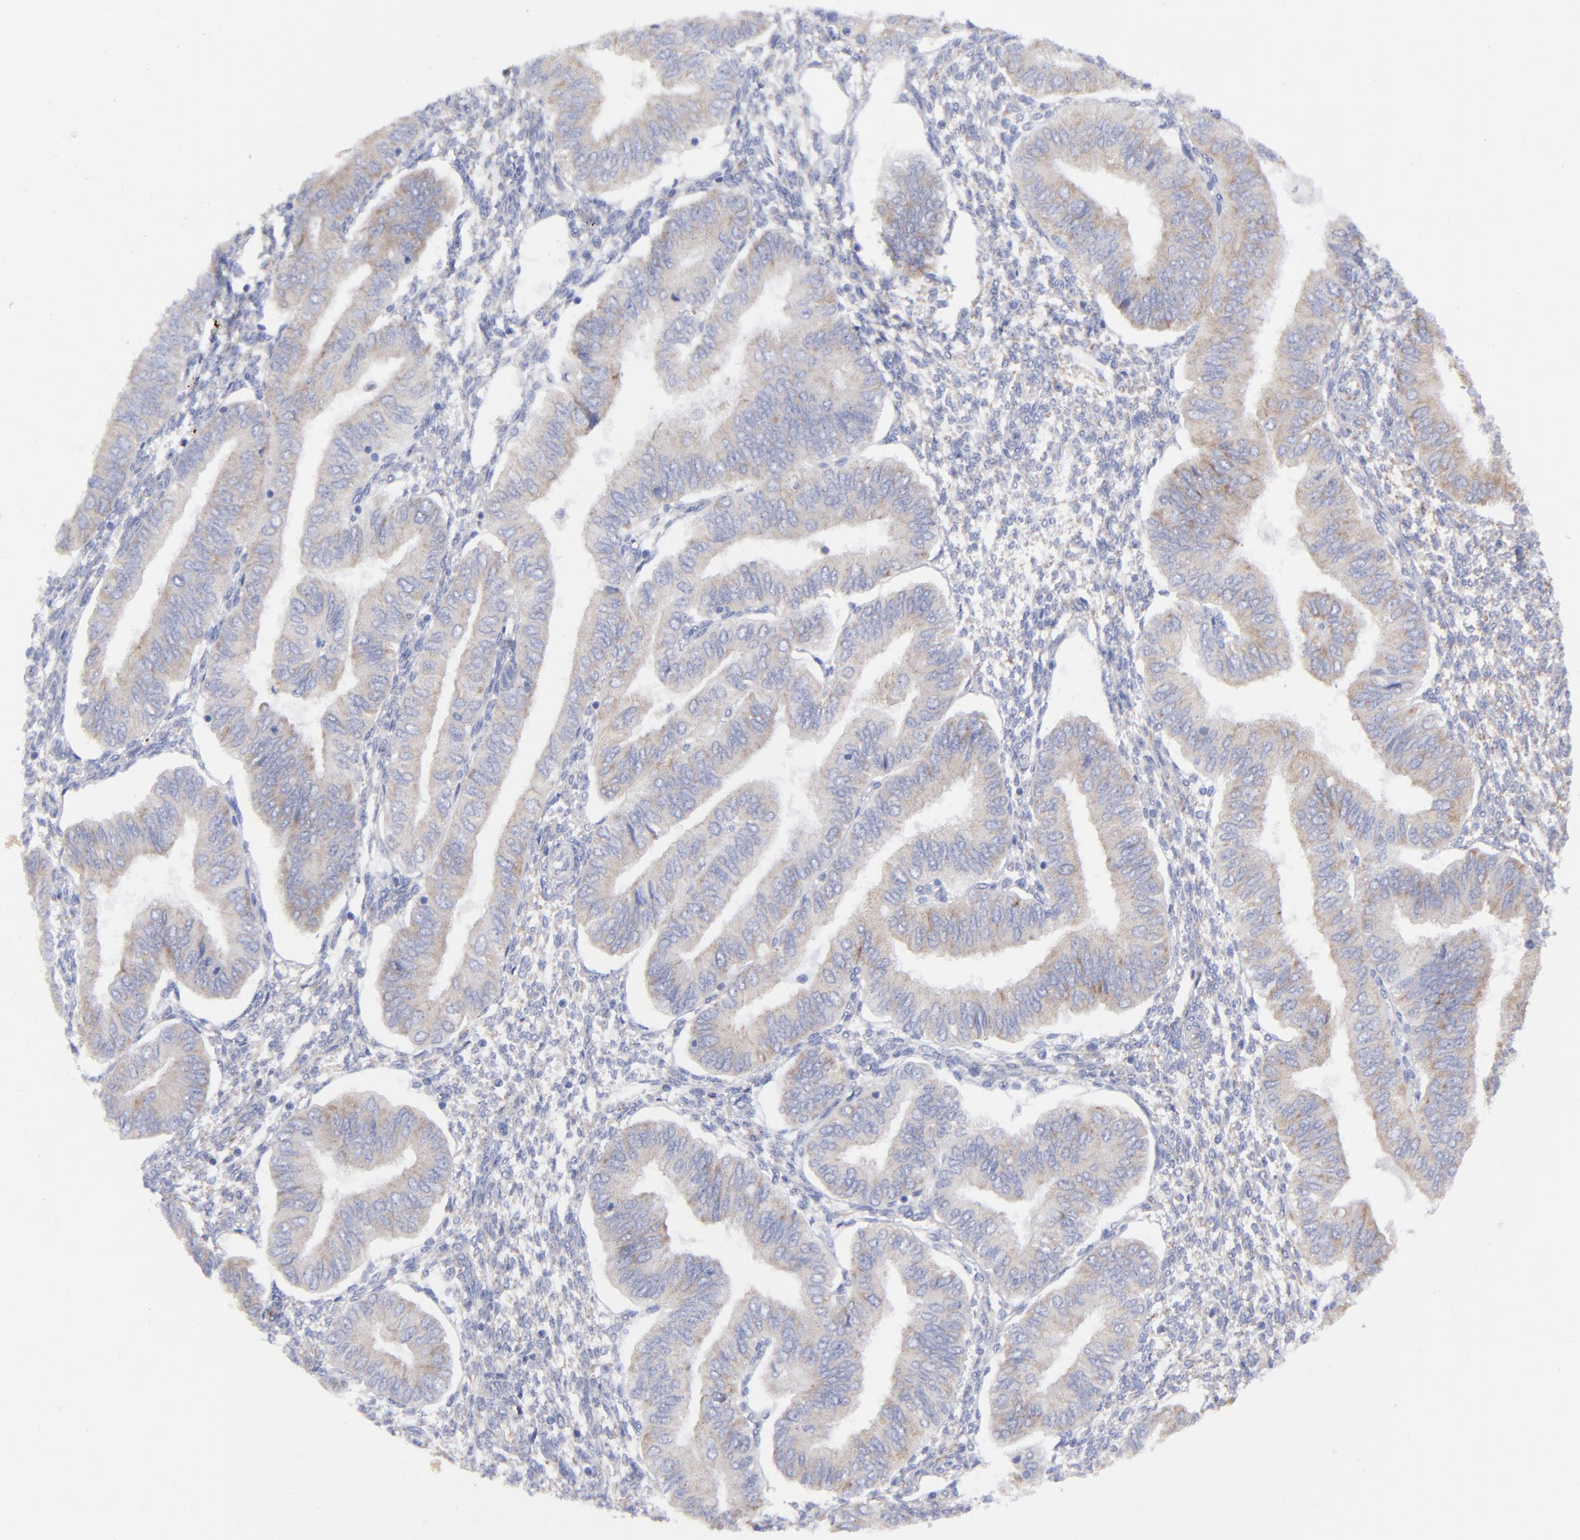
{"staining": {"intensity": "weak", "quantity": ">75%", "location": "cytoplasmic/membranous"}, "tissue": "endometrial cancer", "cell_type": "Tumor cells", "image_type": "cancer", "snomed": [{"axis": "morphology", "description": "Adenocarcinoma, NOS"}, {"axis": "topography", "description": "Endometrium"}], "caption": "Brown immunohistochemical staining in human endometrial cancer shows weak cytoplasmic/membranous staining in approximately >75% of tumor cells.", "gene": "EIF2AK2", "patient": {"sex": "female", "age": 51}}